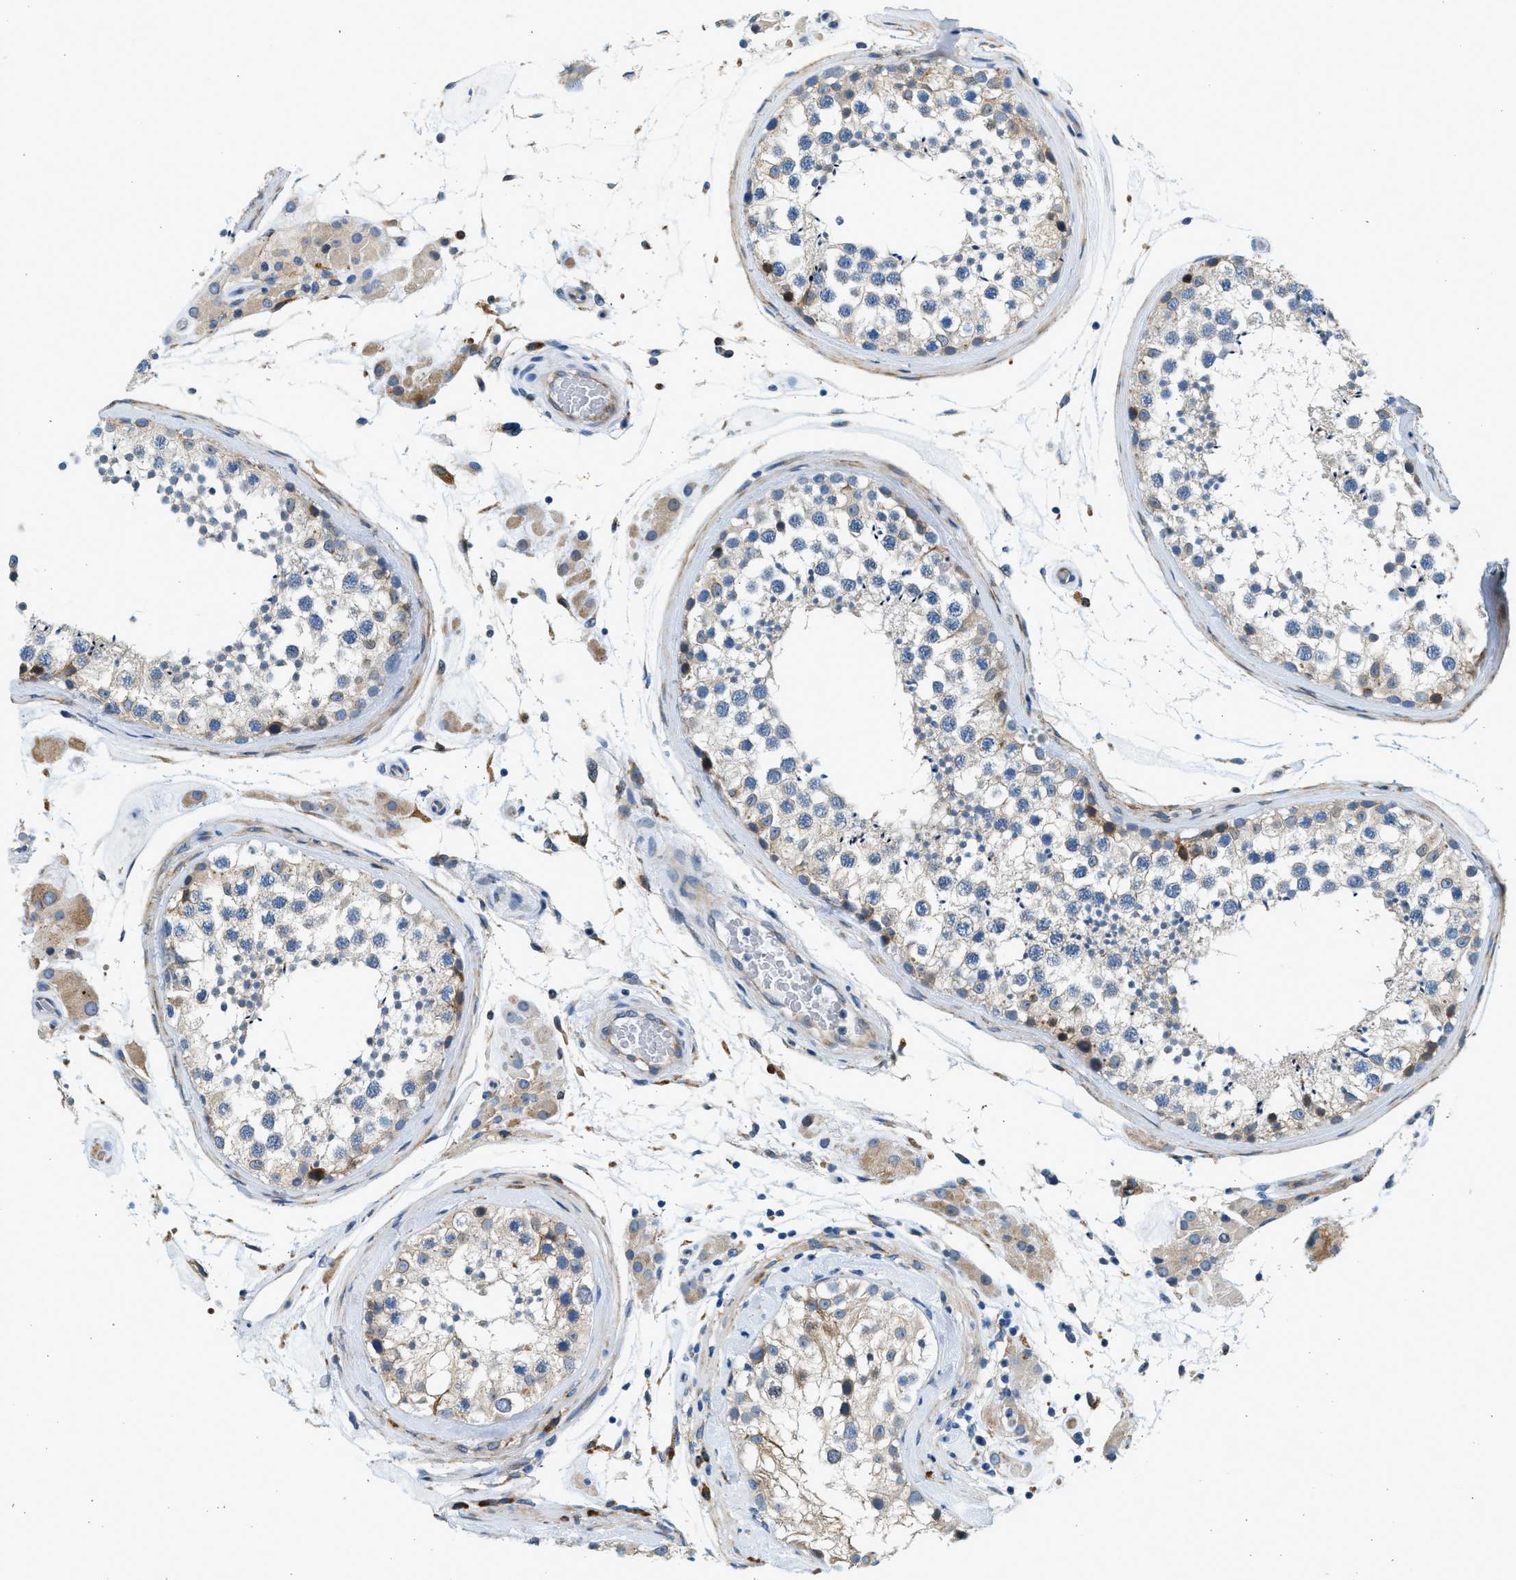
{"staining": {"intensity": "weak", "quantity": ">75%", "location": "cytoplasmic/membranous"}, "tissue": "testis", "cell_type": "Cells in seminiferous ducts", "image_type": "normal", "snomed": [{"axis": "morphology", "description": "Normal tissue, NOS"}, {"axis": "topography", "description": "Testis"}], "caption": "A brown stain shows weak cytoplasmic/membranous expression of a protein in cells in seminiferous ducts of benign testis.", "gene": "CNTN6", "patient": {"sex": "male", "age": 46}}